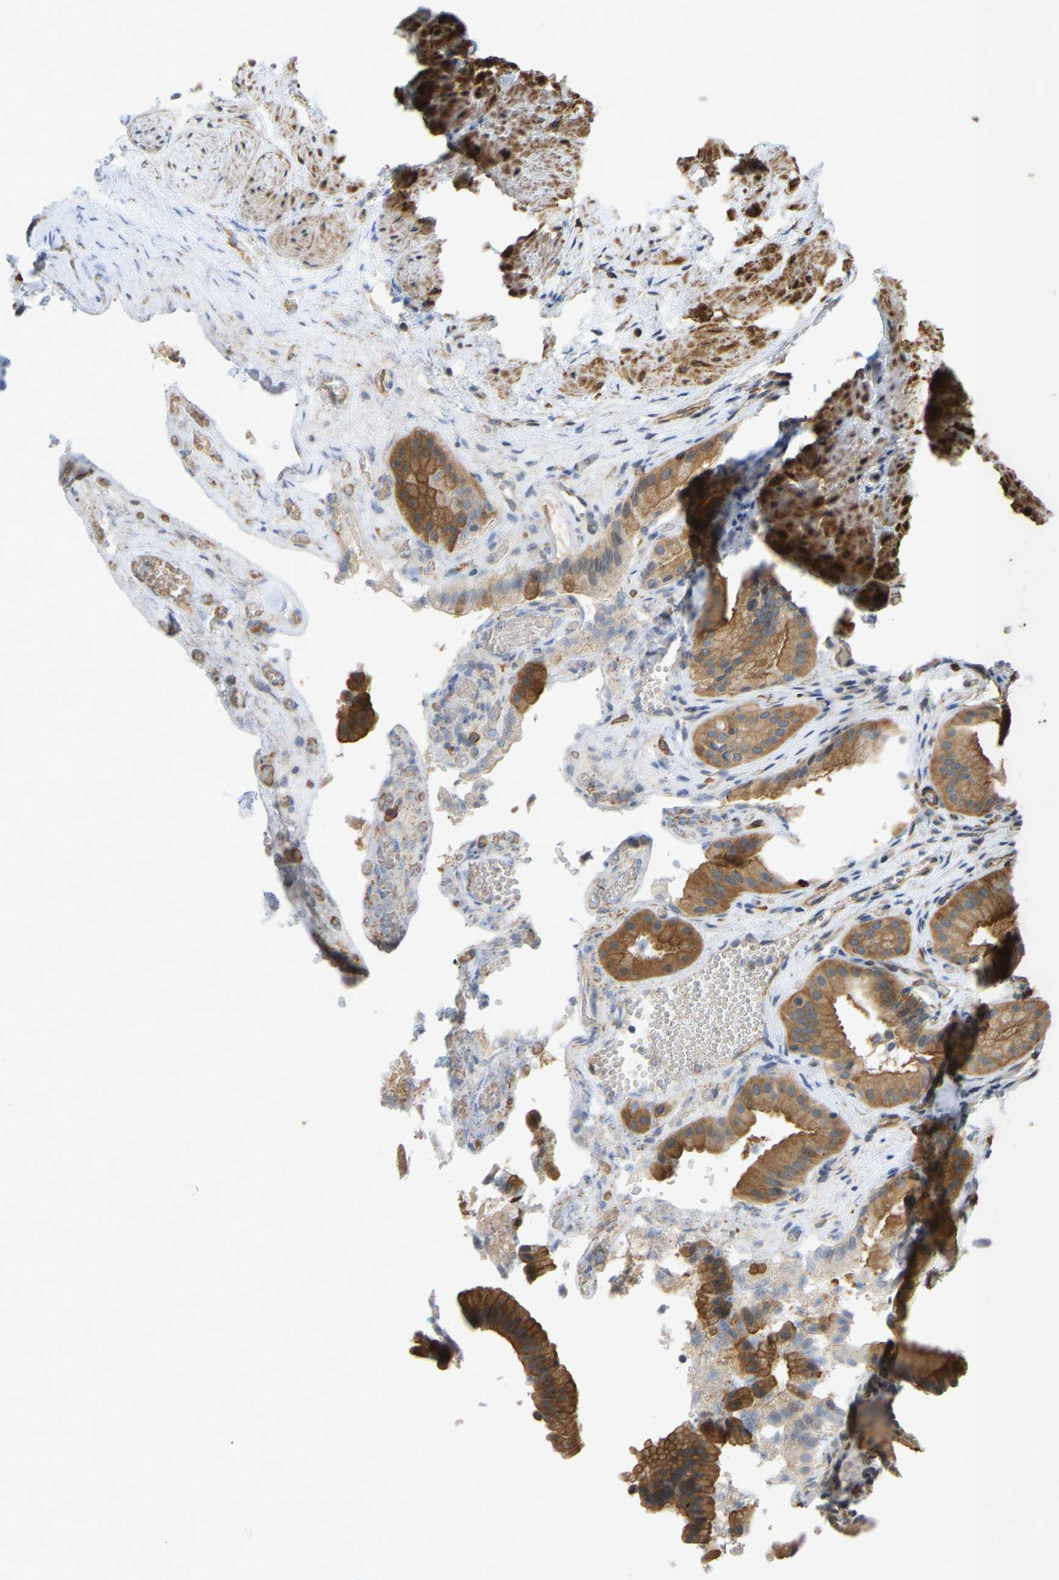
{"staining": {"intensity": "moderate", "quantity": ">75%", "location": "cytoplasmic/membranous"}, "tissue": "gallbladder", "cell_type": "Glandular cells", "image_type": "normal", "snomed": [{"axis": "morphology", "description": "Normal tissue, NOS"}, {"axis": "topography", "description": "Gallbladder"}], "caption": "Immunohistochemistry (IHC) image of unremarkable human gallbladder stained for a protein (brown), which displays medium levels of moderate cytoplasmic/membranous expression in approximately >75% of glandular cells.", "gene": "KIAA1671", "patient": {"sex": "male", "age": 49}}